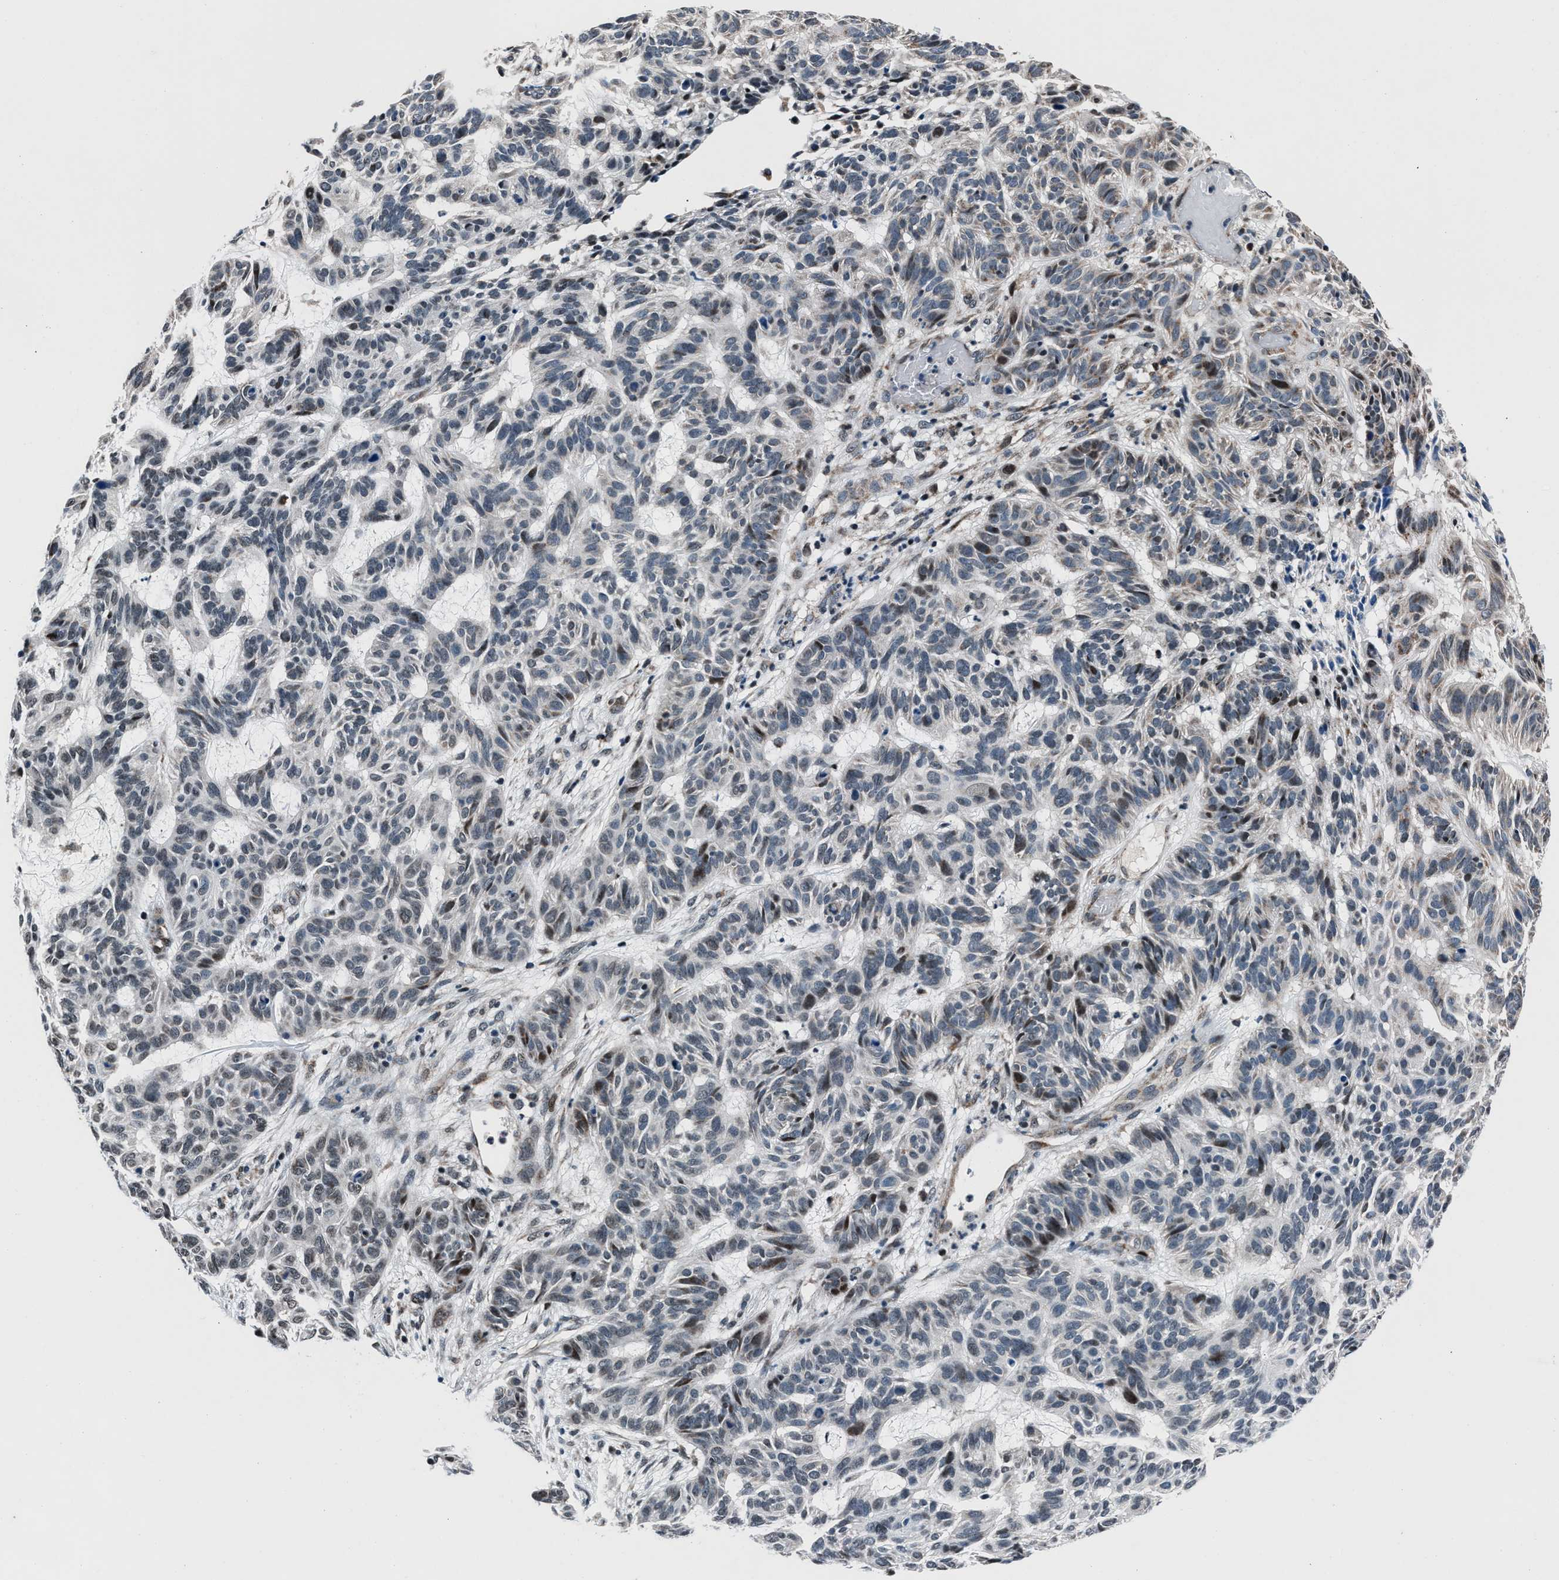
{"staining": {"intensity": "negative", "quantity": "none", "location": "none"}, "tissue": "skin cancer", "cell_type": "Tumor cells", "image_type": "cancer", "snomed": [{"axis": "morphology", "description": "Basal cell carcinoma"}, {"axis": "topography", "description": "Skin"}], "caption": "Tumor cells show no significant expression in skin cancer (basal cell carcinoma).", "gene": "PRRC2B", "patient": {"sex": "male", "age": 85}}